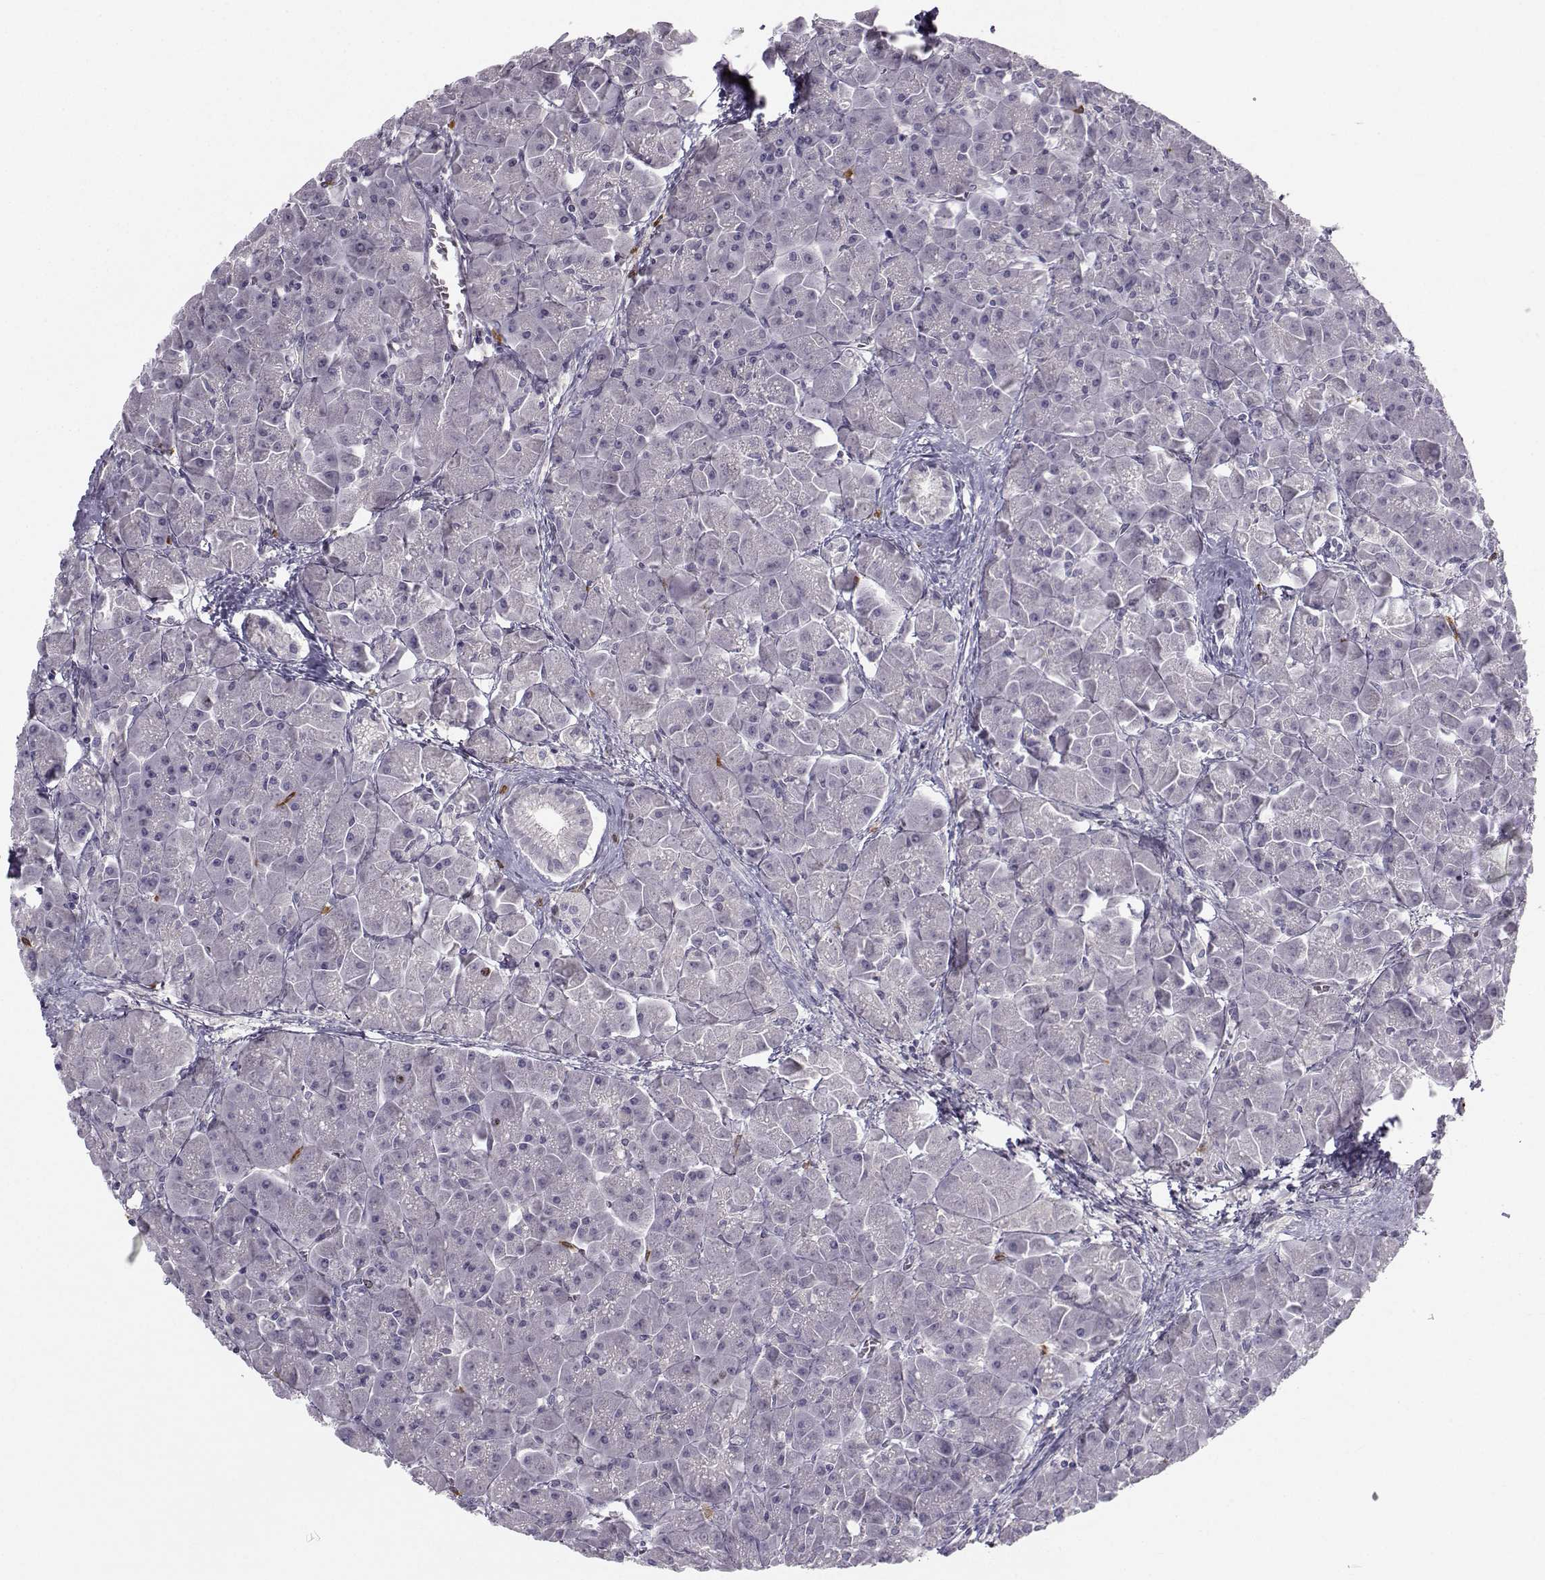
{"staining": {"intensity": "negative", "quantity": "none", "location": "none"}, "tissue": "pancreas", "cell_type": "Exocrine glandular cells", "image_type": "normal", "snomed": [{"axis": "morphology", "description": "Normal tissue, NOS"}, {"axis": "topography", "description": "Pancreas"}], "caption": "Immunohistochemistry (IHC) image of unremarkable pancreas: pancreas stained with DAB demonstrates no significant protein expression in exocrine glandular cells.", "gene": "LRP8", "patient": {"sex": "male", "age": 70}}